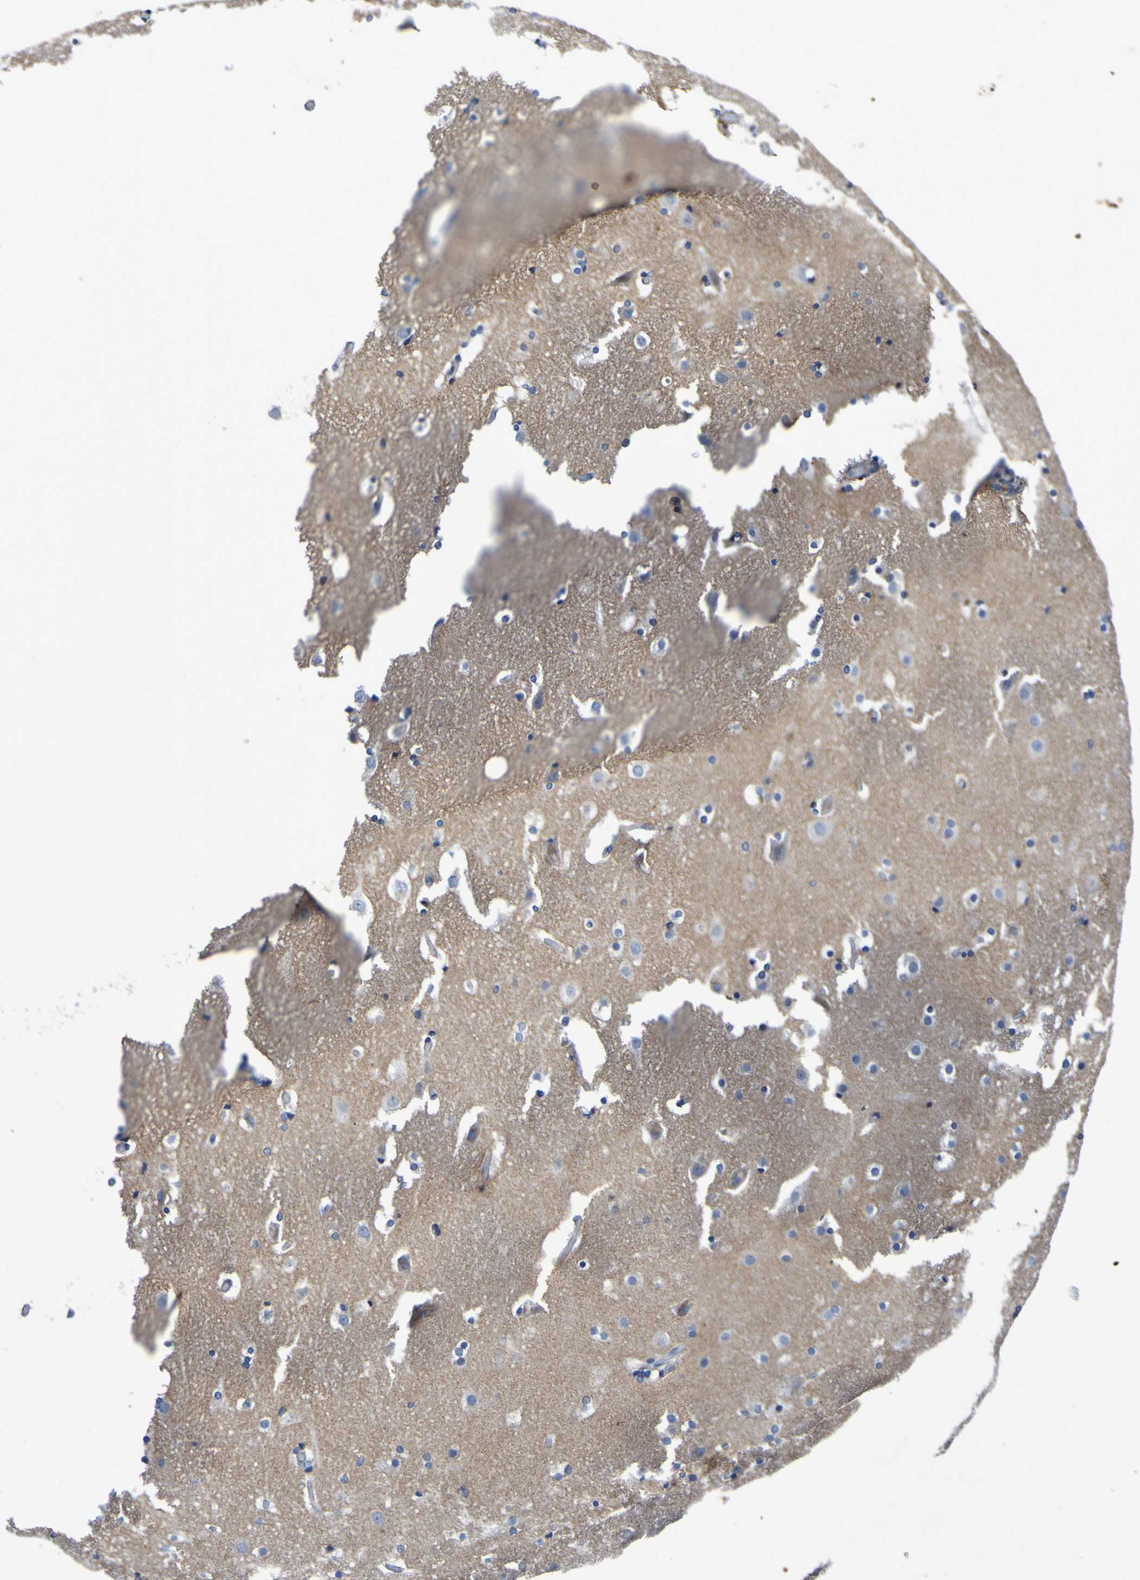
{"staining": {"intensity": "weak", "quantity": "<25%", "location": "cytoplasmic/membranous"}, "tissue": "cerebral cortex", "cell_type": "Endothelial cells", "image_type": "normal", "snomed": [{"axis": "morphology", "description": "Normal tissue, NOS"}, {"axis": "topography", "description": "Cerebral cortex"}], "caption": "The photomicrograph demonstrates no staining of endothelial cells in unremarkable cerebral cortex.", "gene": "C11orf24", "patient": {"sex": "male", "age": 57}}